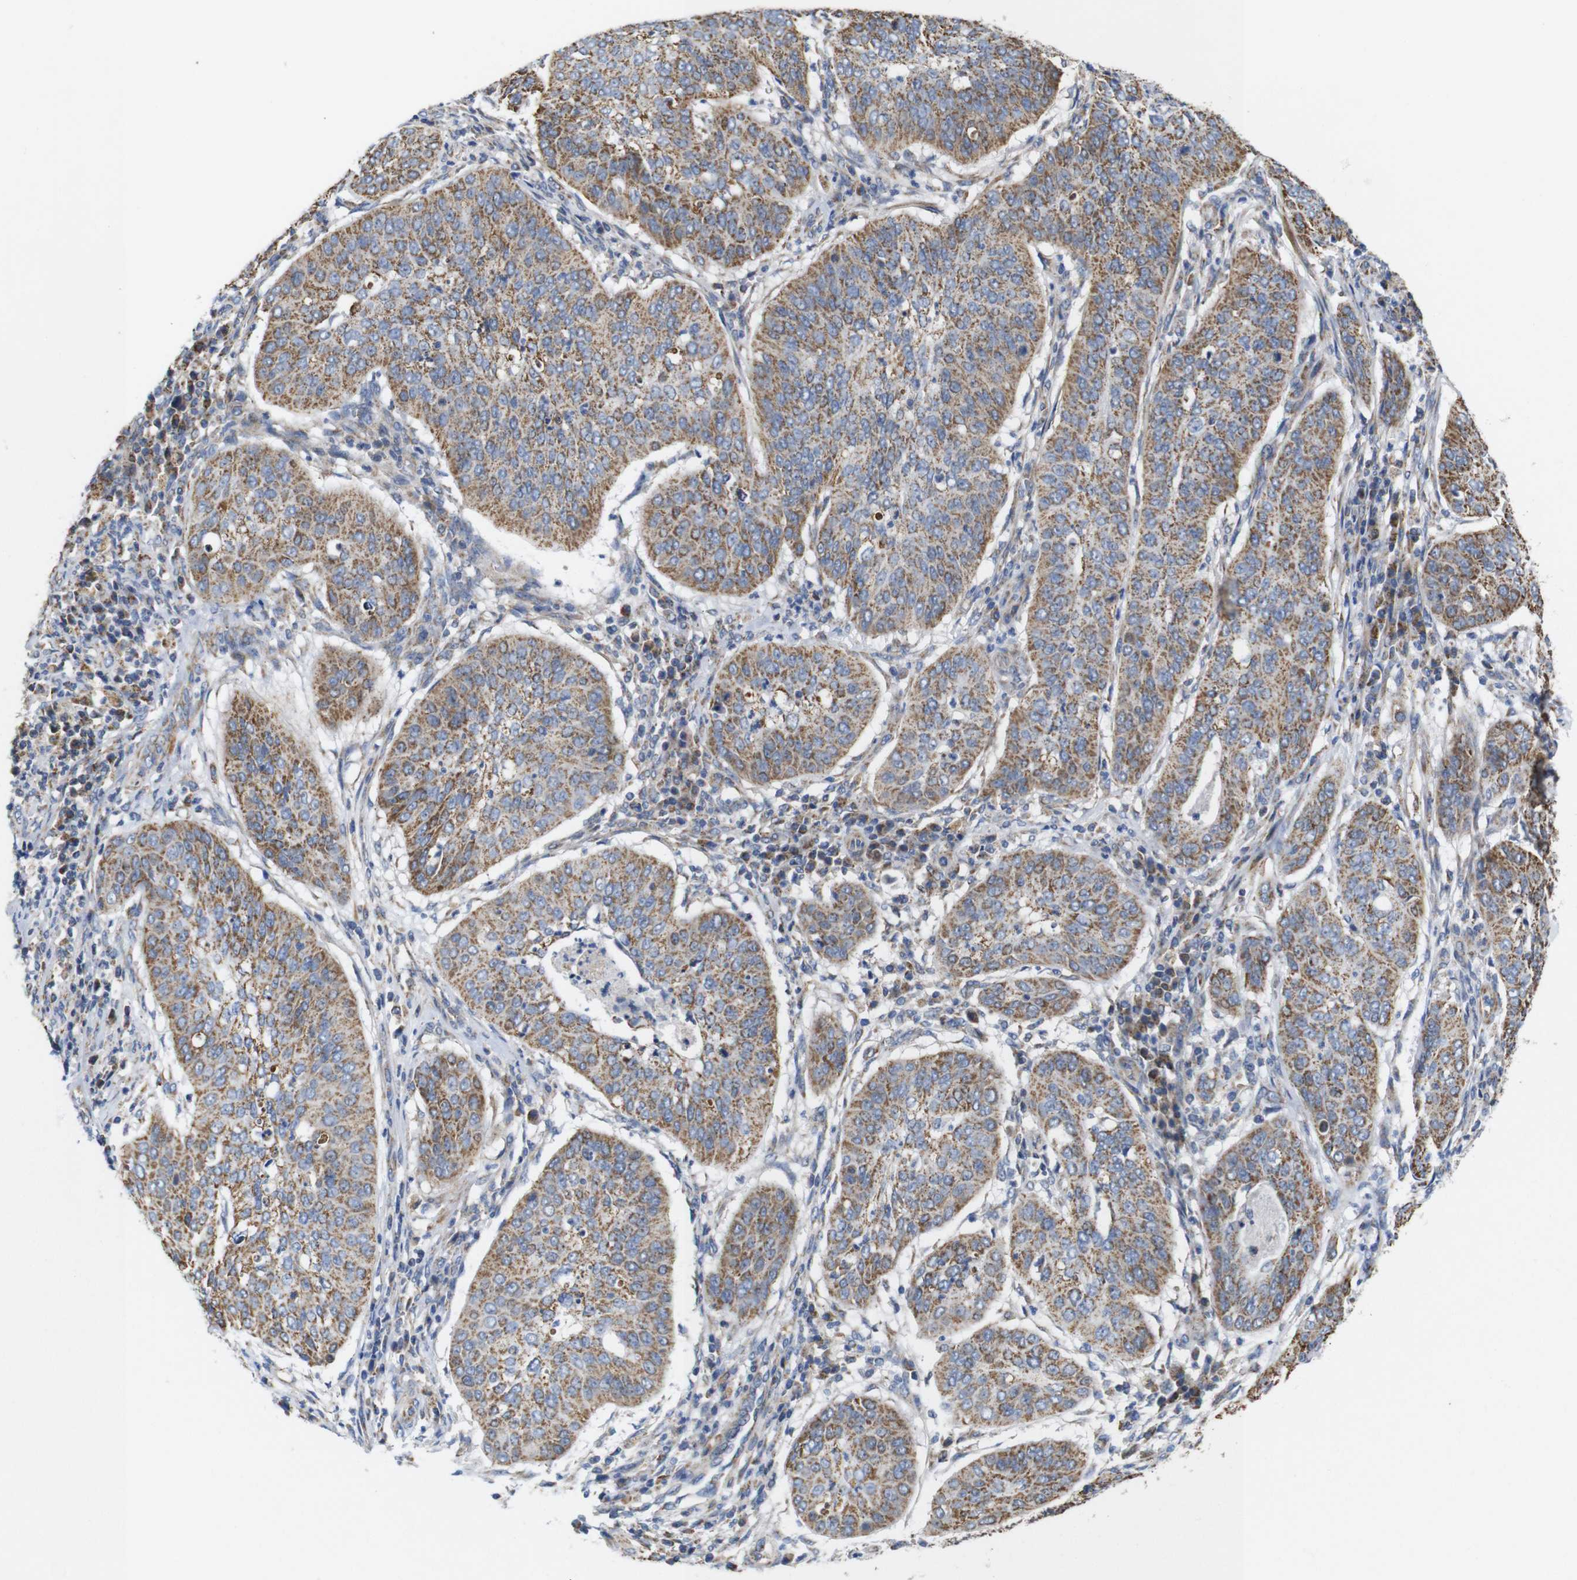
{"staining": {"intensity": "moderate", "quantity": ">75%", "location": "cytoplasmic/membranous"}, "tissue": "cervical cancer", "cell_type": "Tumor cells", "image_type": "cancer", "snomed": [{"axis": "morphology", "description": "Normal tissue, NOS"}, {"axis": "morphology", "description": "Squamous cell carcinoma, NOS"}, {"axis": "topography", "description": "Cervix"}], "caption": "Cervical cancer tissue demonstrates moderate cytoplasmic/membranous positivity in about >75% of tumor cells, visualized by immunohistochemistry.", "gene": "FAM171B", "patient": {"sex": "female", "age": 39}}